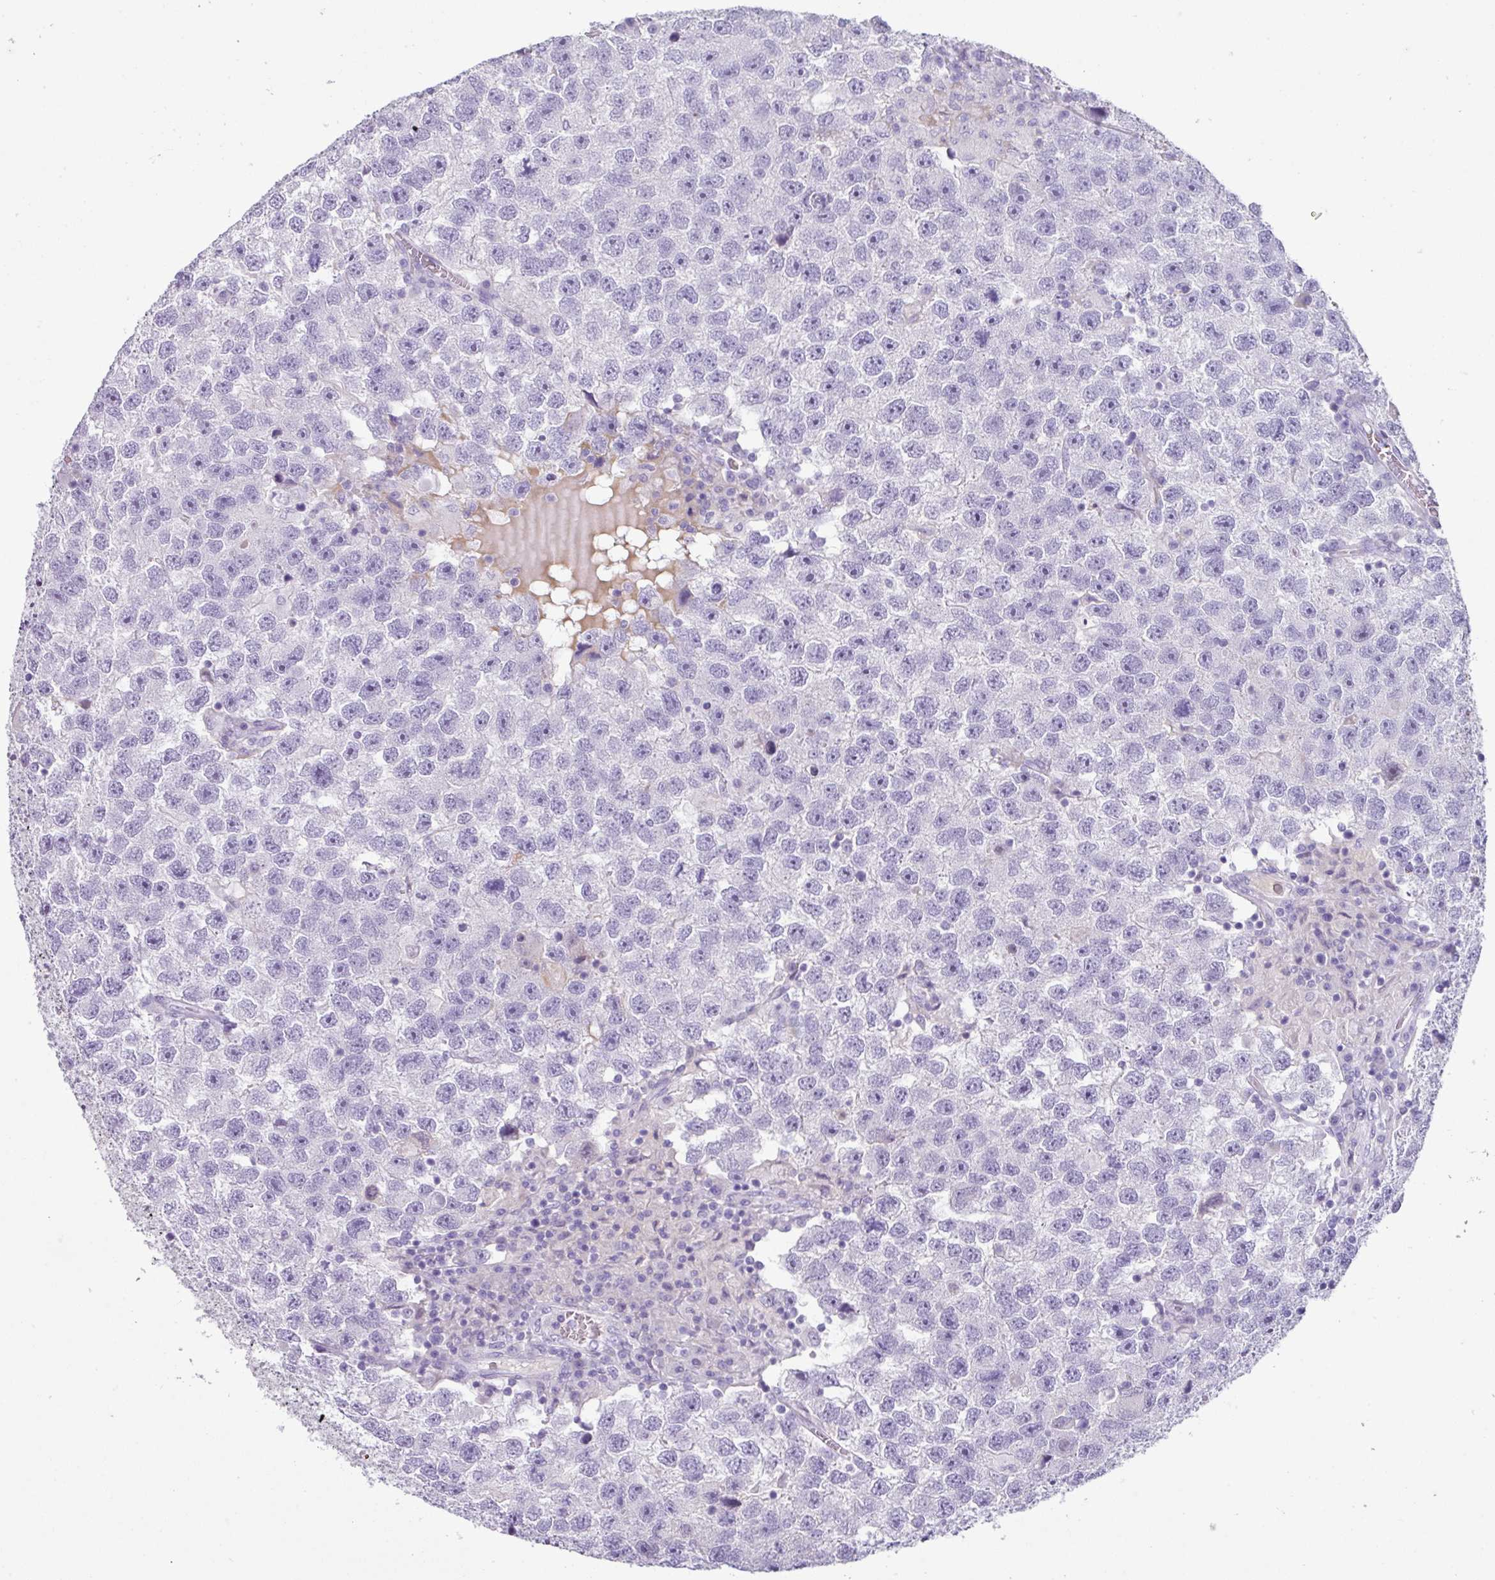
{"staining": {"intensity": "negative", "quantity": "none", "location": "none"}, "tissue": "testis cancer", "cell_type": "Tumor cells", "image_type": "cancer", "snomed": [{"axis": "morphology", "description": "Seminoma, NOS"}, {"axis": "topography", "description": "Testis"}], "caption": "Protein analysis of seminoma (testis) demonstrates no significant positivity in tumor cells.", "gene": "CTSG", "patient": {"sex": "male", "age": 26}}